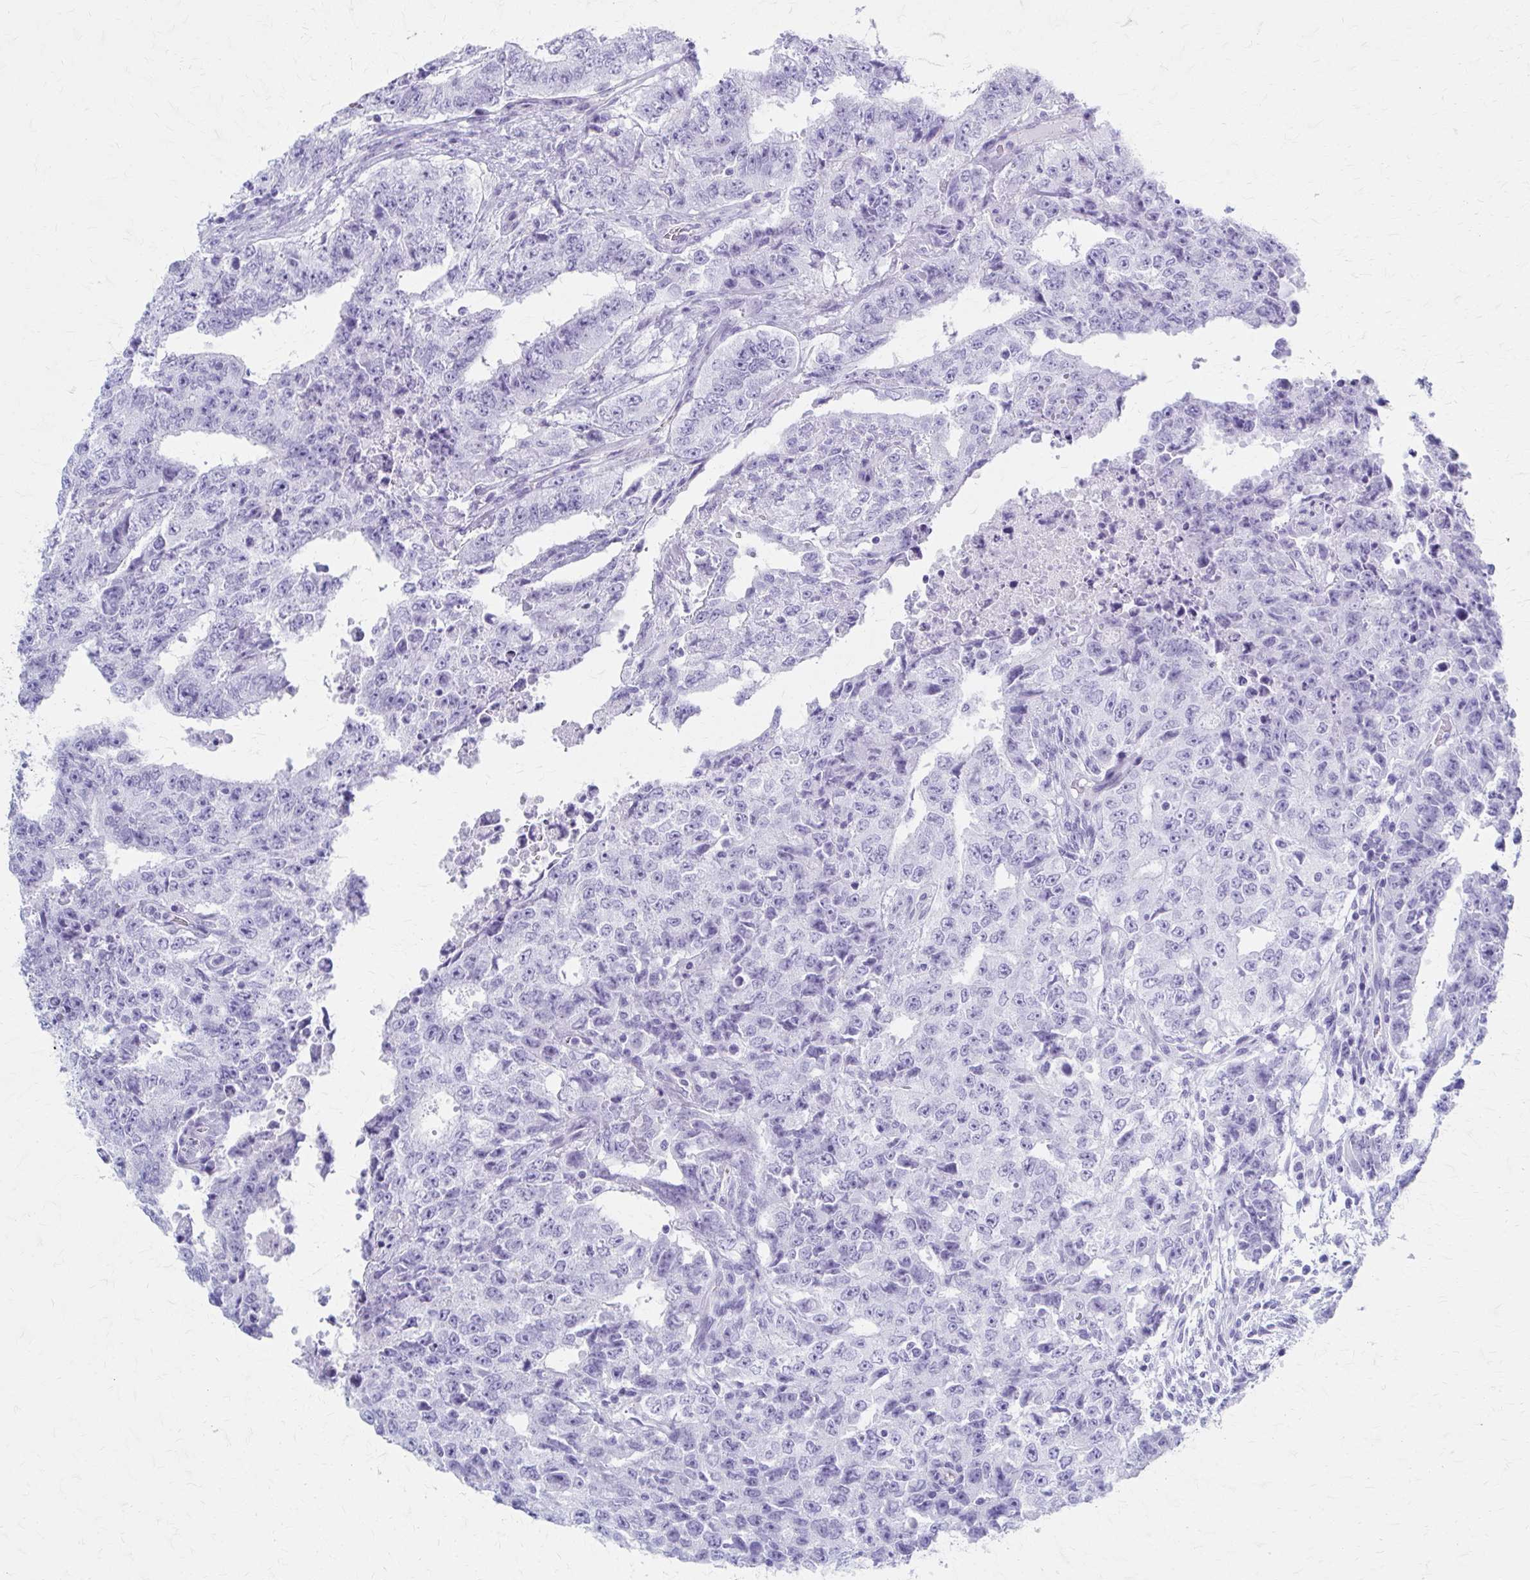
{"staining": {"intensity": "negative", "quantity": "none", "location": "none"}, "tissue": "testis cancer", "cell_type": "Tumor cells", "image_type": "cancer", "snomed": [{"axis": "morphology", "description": "Carcinoma, Embryonal, NOS"}, {"axis": "topography", "description": "Testis"}], "caption": "High power microscopy histopathology image of an immunohistochemistry (IHC) image of testis cancer (embryonal carcinoma), revealing no significant expression in tumor cells.", "gene": "CELF5", "patient": {"sex": "male", "age": 24}}